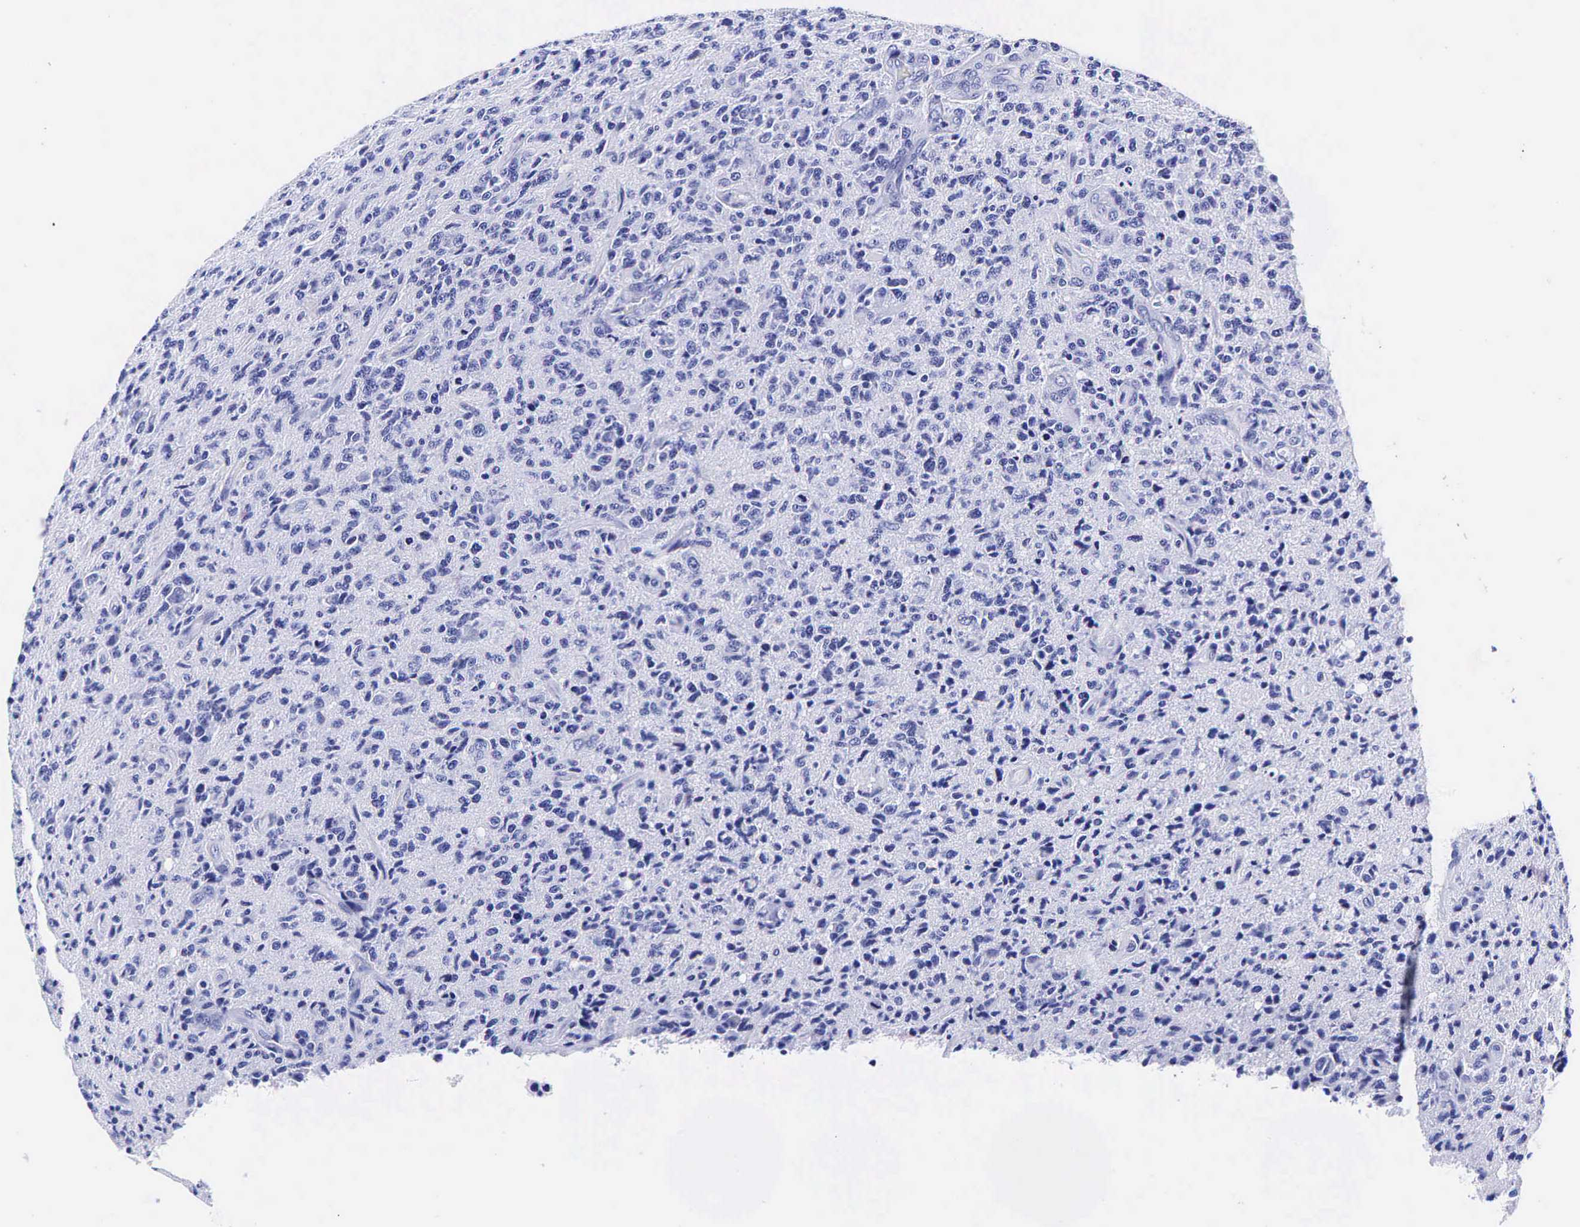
{"staining": {"intensity": "negative", "quantity": "none", "location": "none"}, "tissue": "glioma", "cell_type": "Tumor cells", "image_type": "cancer", "snomed": [{"axis": "morphology", "description": "Glioma, malignant, High grade"}, {"axis": "topography", "description": "Brain"}], "caption": "IHC of glioma reveals no expression in tumor cells.", "gene": "GCG", "patient": {"sex": "male", "age": 36}}